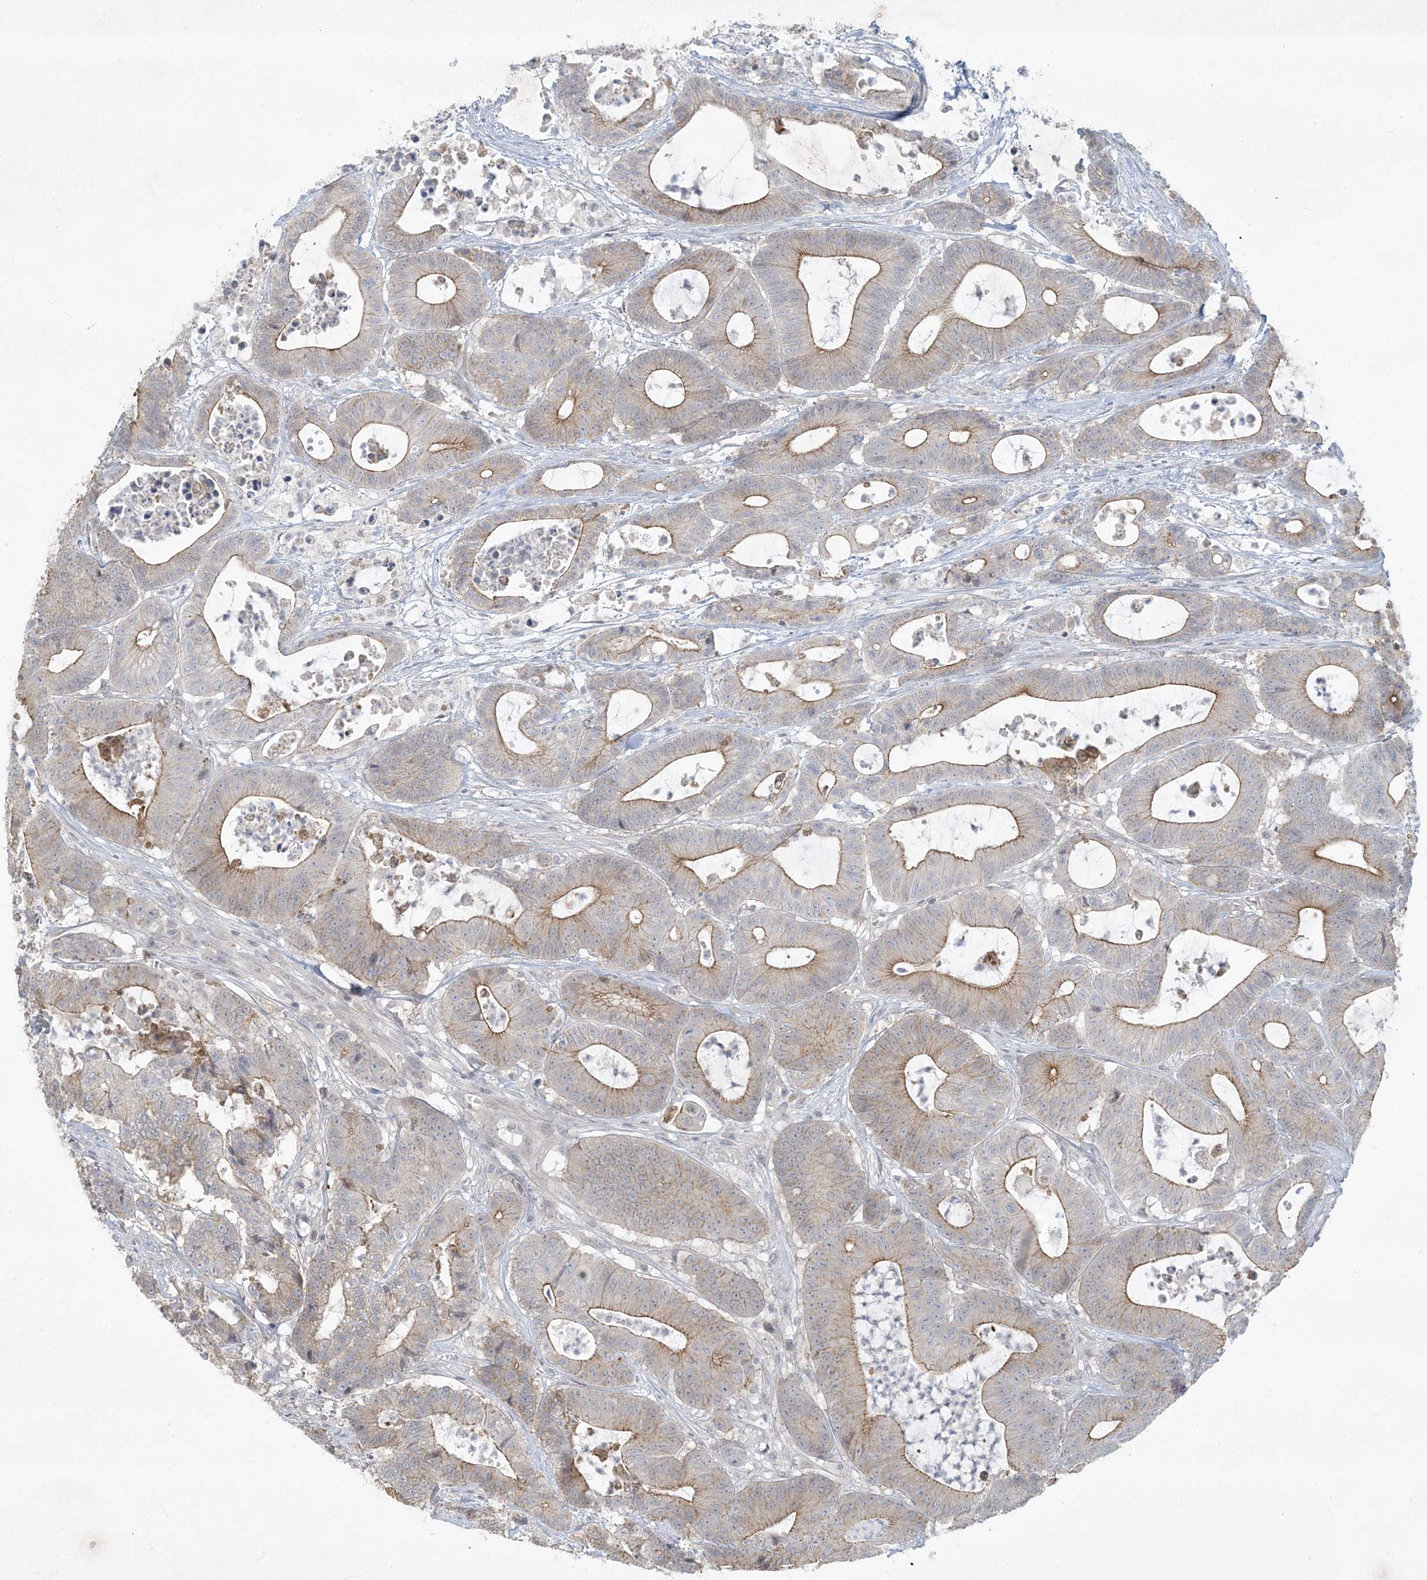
{"staining": {"intensity": "moderate", "quantity": "25%-75%", "location": "cytoplasmic/membranous"}, "tissue": "colorectal cancer", "cell_type": "Tumor cells", "image_type": "cancer", "snomed": [{"axis": "morphology", "description": "Adenocarcinoma, NOS"}, {"axis": "topography", "description": "Colon"}], "caption": "The histopathology image shows a brown stain indicating the presence of a protein in the cytoplasmic/membranous of tumor cells in colorectal cancer (adenocarcinoma).", "gene": "BCORL1", "patient": {"sex": "female", "age": 84}}